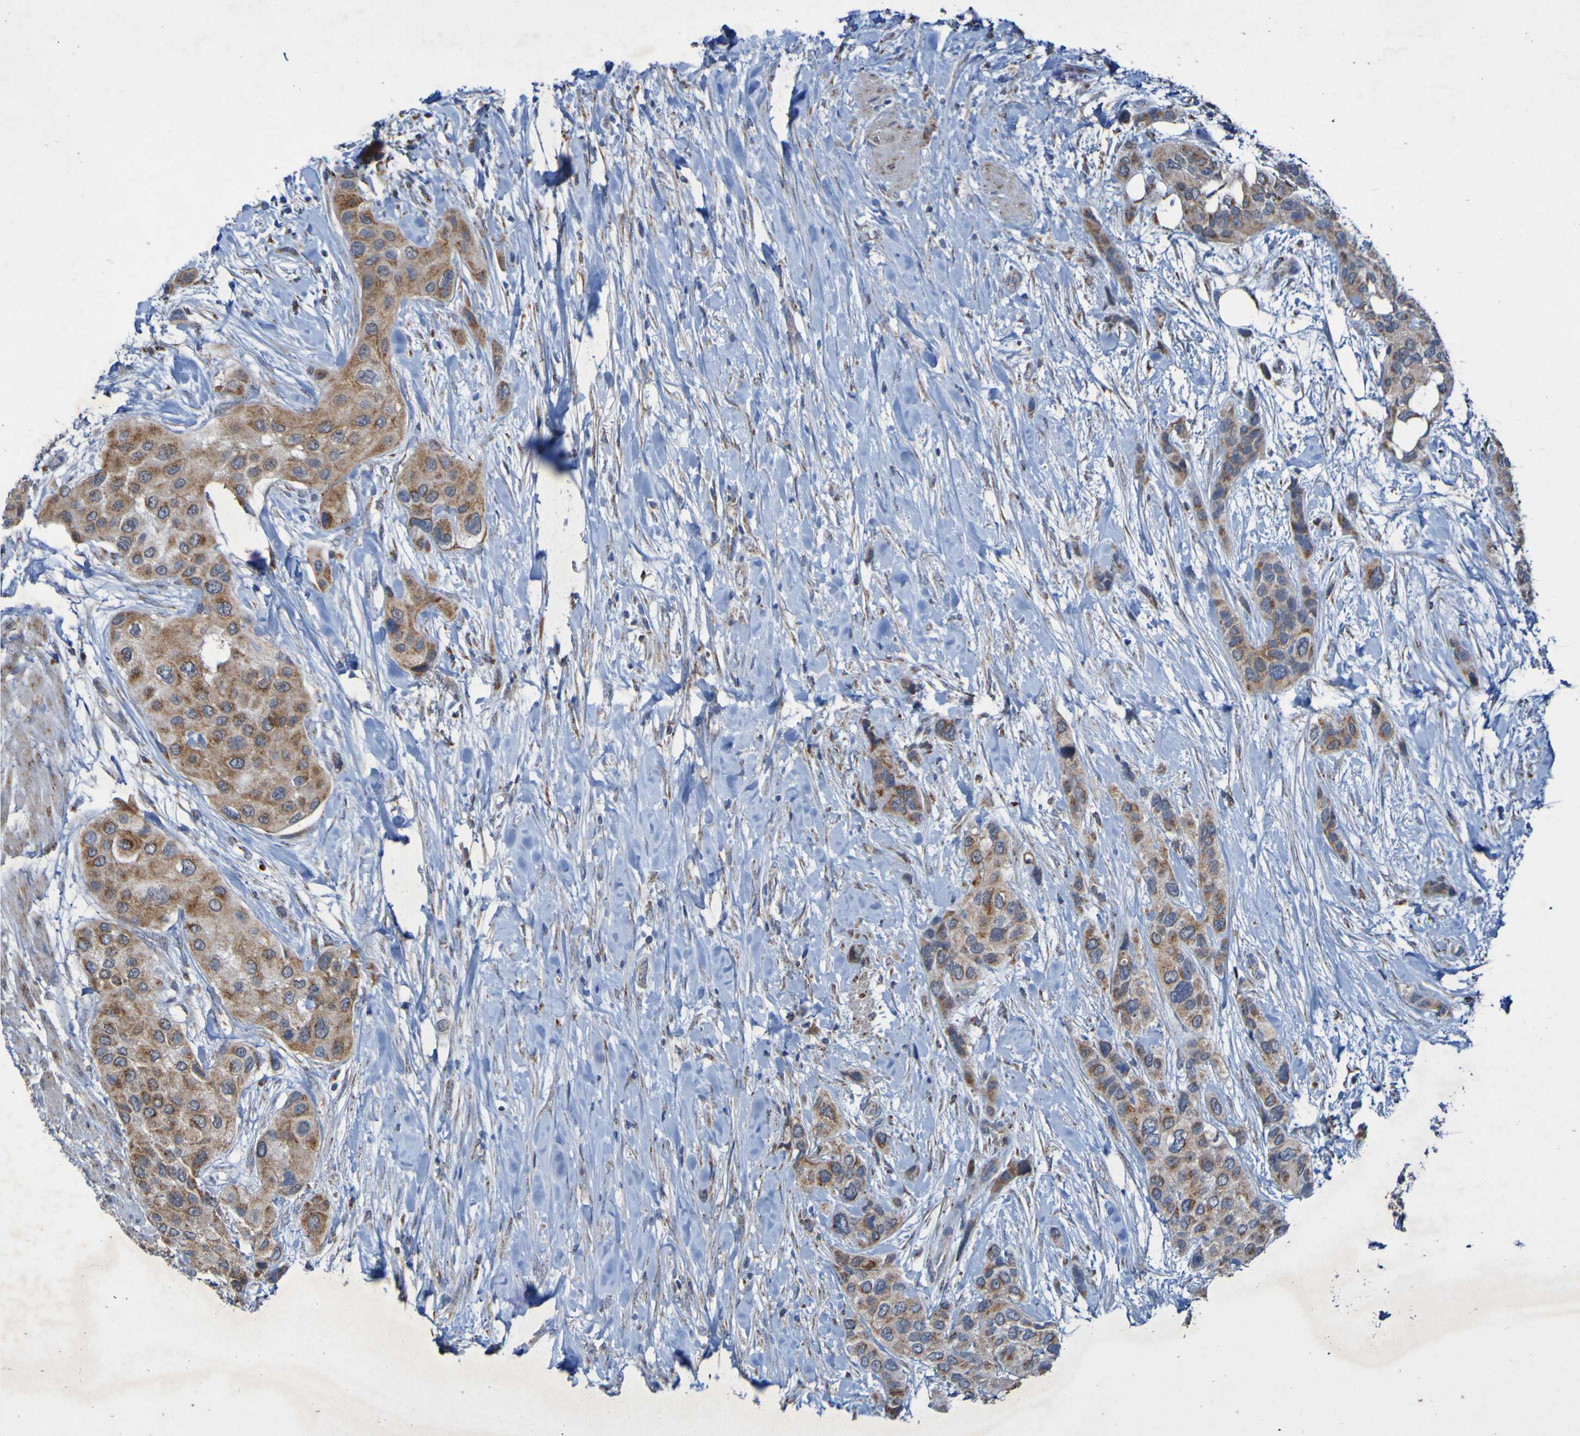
{"staining": {"intensity": "moderate", "quantity": ">75%", "location": "cytoplasmic/membranous"}, "tissue": "urothelial cancer", "cell_type": "Tumor cells", "image_type": "cancer", "snomed": [{"axis": "morphology", "description": "Urothelial carcinoma, High grade"}, {"axis": "topography", "description": "Urinary bladder"}], "caption": "A histopathology image of high-grade urothelial carcinoma stained for a protein demonstrates moderate cytoplasmic/membranous brown staining in tumor cells.", "gene": "CCDC51", "patient": {"sex": "female", "age": 56}}